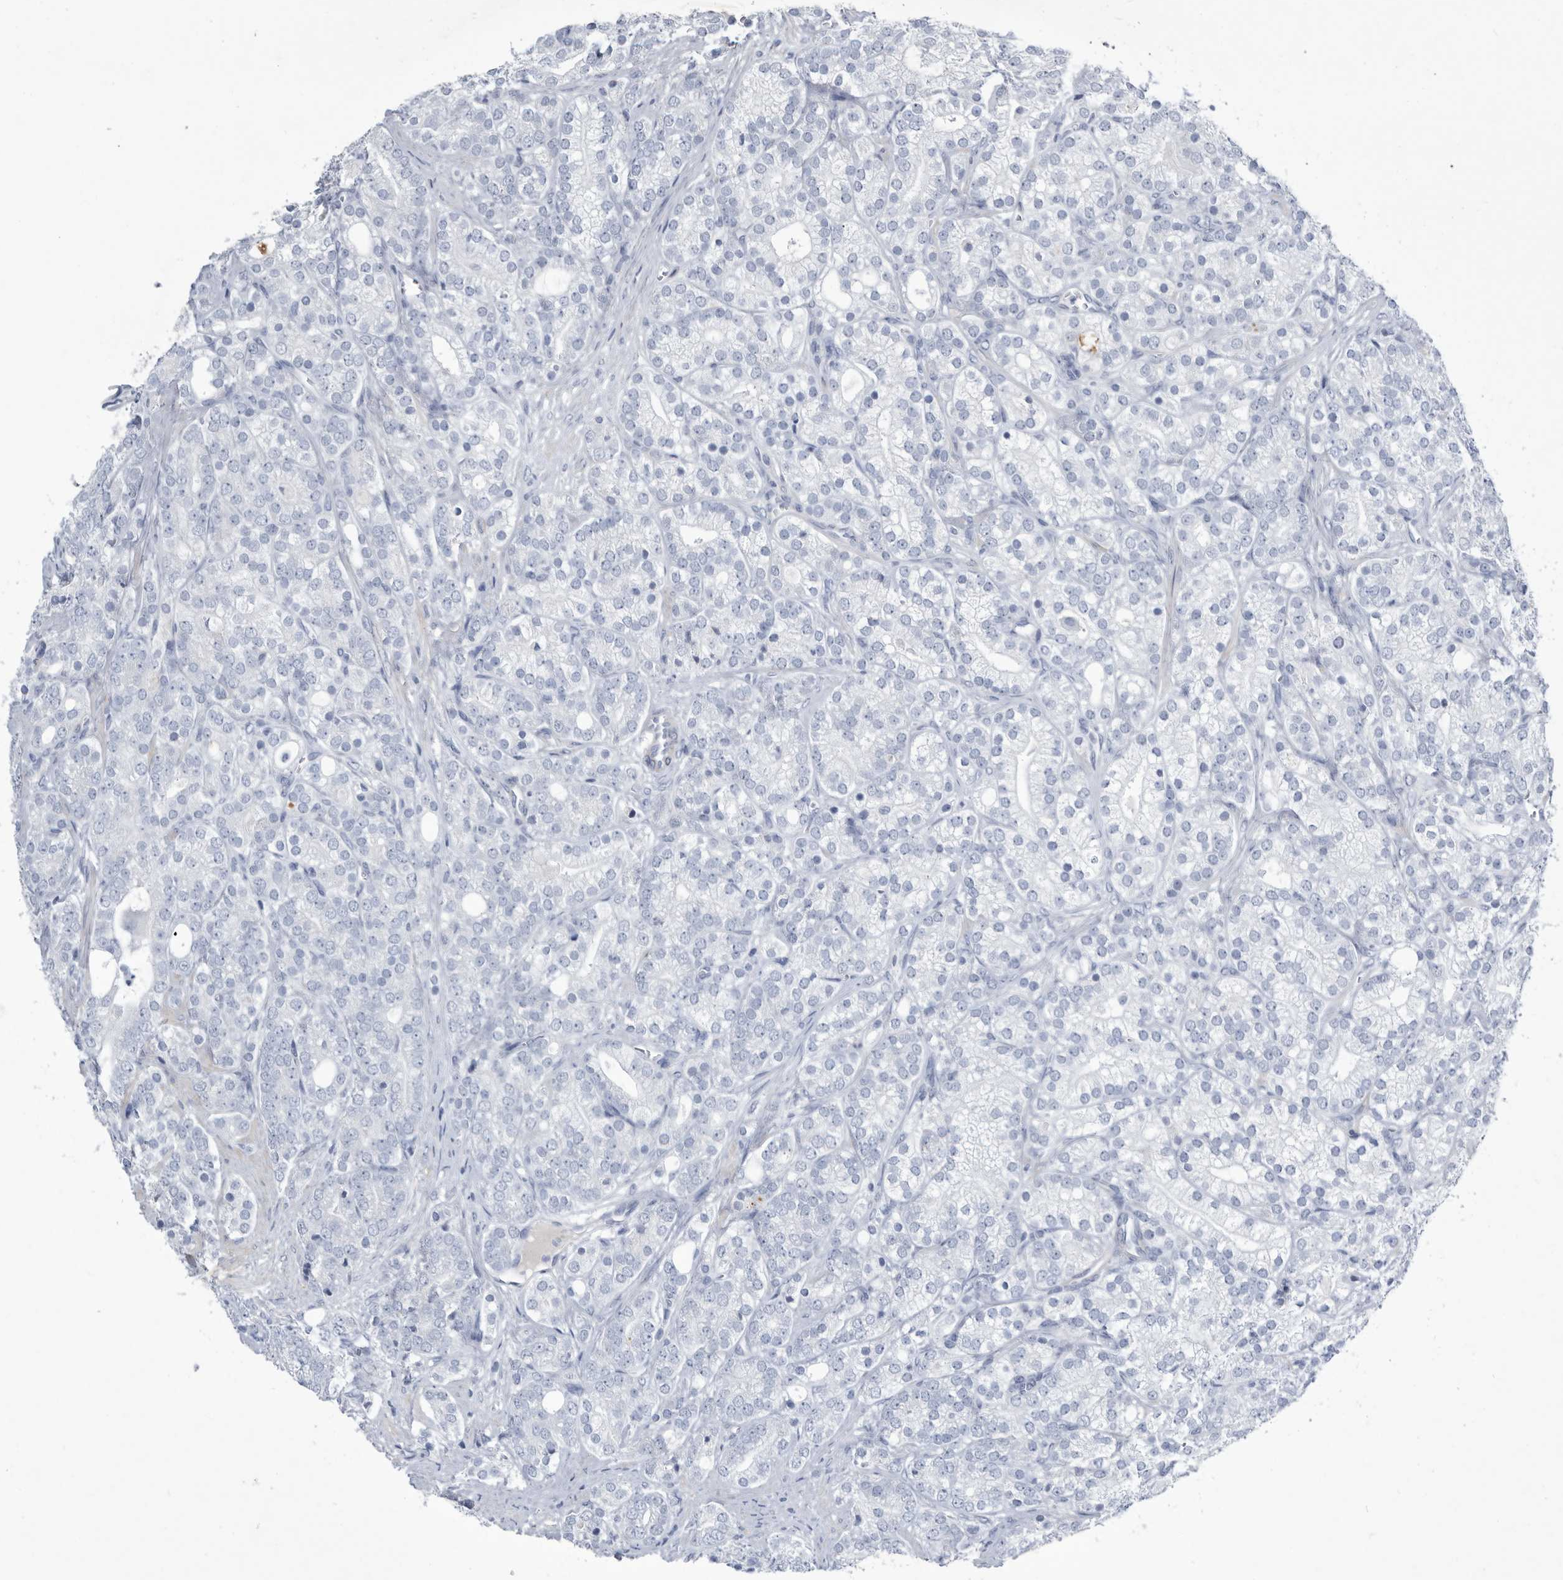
{"staining": {"intensity": "negative", "quantity": "none", "location": "none"}, "tissue": "prostate cancer", "cell_type": "Tumor cells", "image_type": "cancer", "snomed": [{"axis": "morphology", "description": "Adenocarcinoma, High grade"}, {"axis": "topography", "description": "Prostate"}], "caption": "A high-resolution image shows immunohistochemistry staining of prostate cancer, which exhibits no significant staining in tumor cells. Brightfield microscopy of IHC stained with DAB (3,3'-diaminobenzidine) (brown) and hematoxylin (blue), captured at high magnification.", "gene": "BTBD6", "patient": {"sex": "male", "age": 57}}